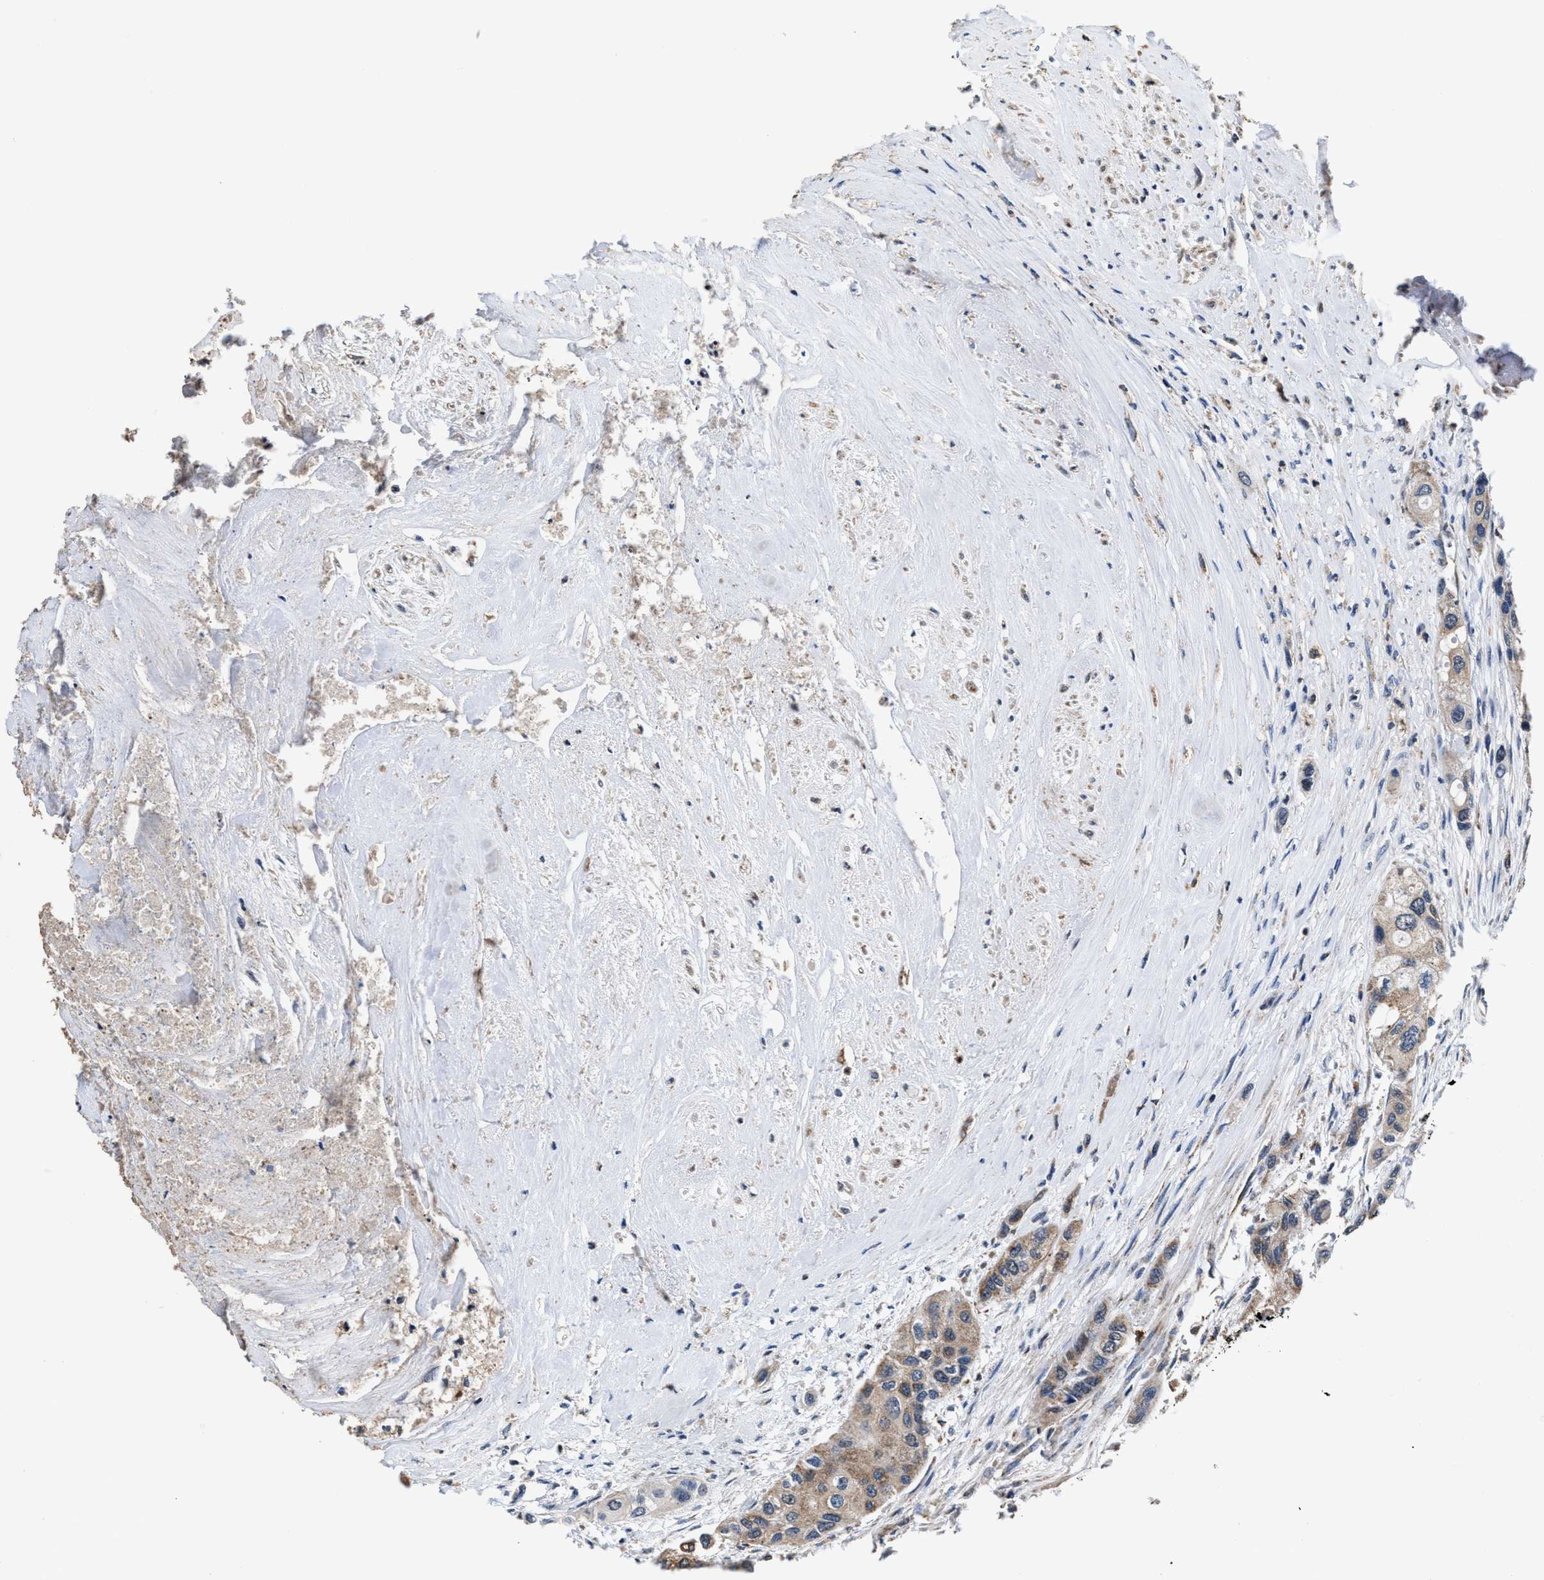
{"staining": {"intensity": "weak", "quantity": "25%-75%", "location": "cytoplasmic/membranous"}, "tissue": "urothelial cancer", "cell_type": "Tumor cells", "image_type": "cancer", "snomed": [{"axis": "morphology", "description": "Urothelial carcinoma, High grade"}, {"axis": "topography", "description": "Urinary bladder"}], "caption": "This micrograph displays IHC staining of human high-grade urothelial carcinoma, with low weak cytoplasmic/membranous positivity in about 25%-75% of tumor cells.", "gene": "ACLY", "patient": {"sex": "female", "age": 56}}